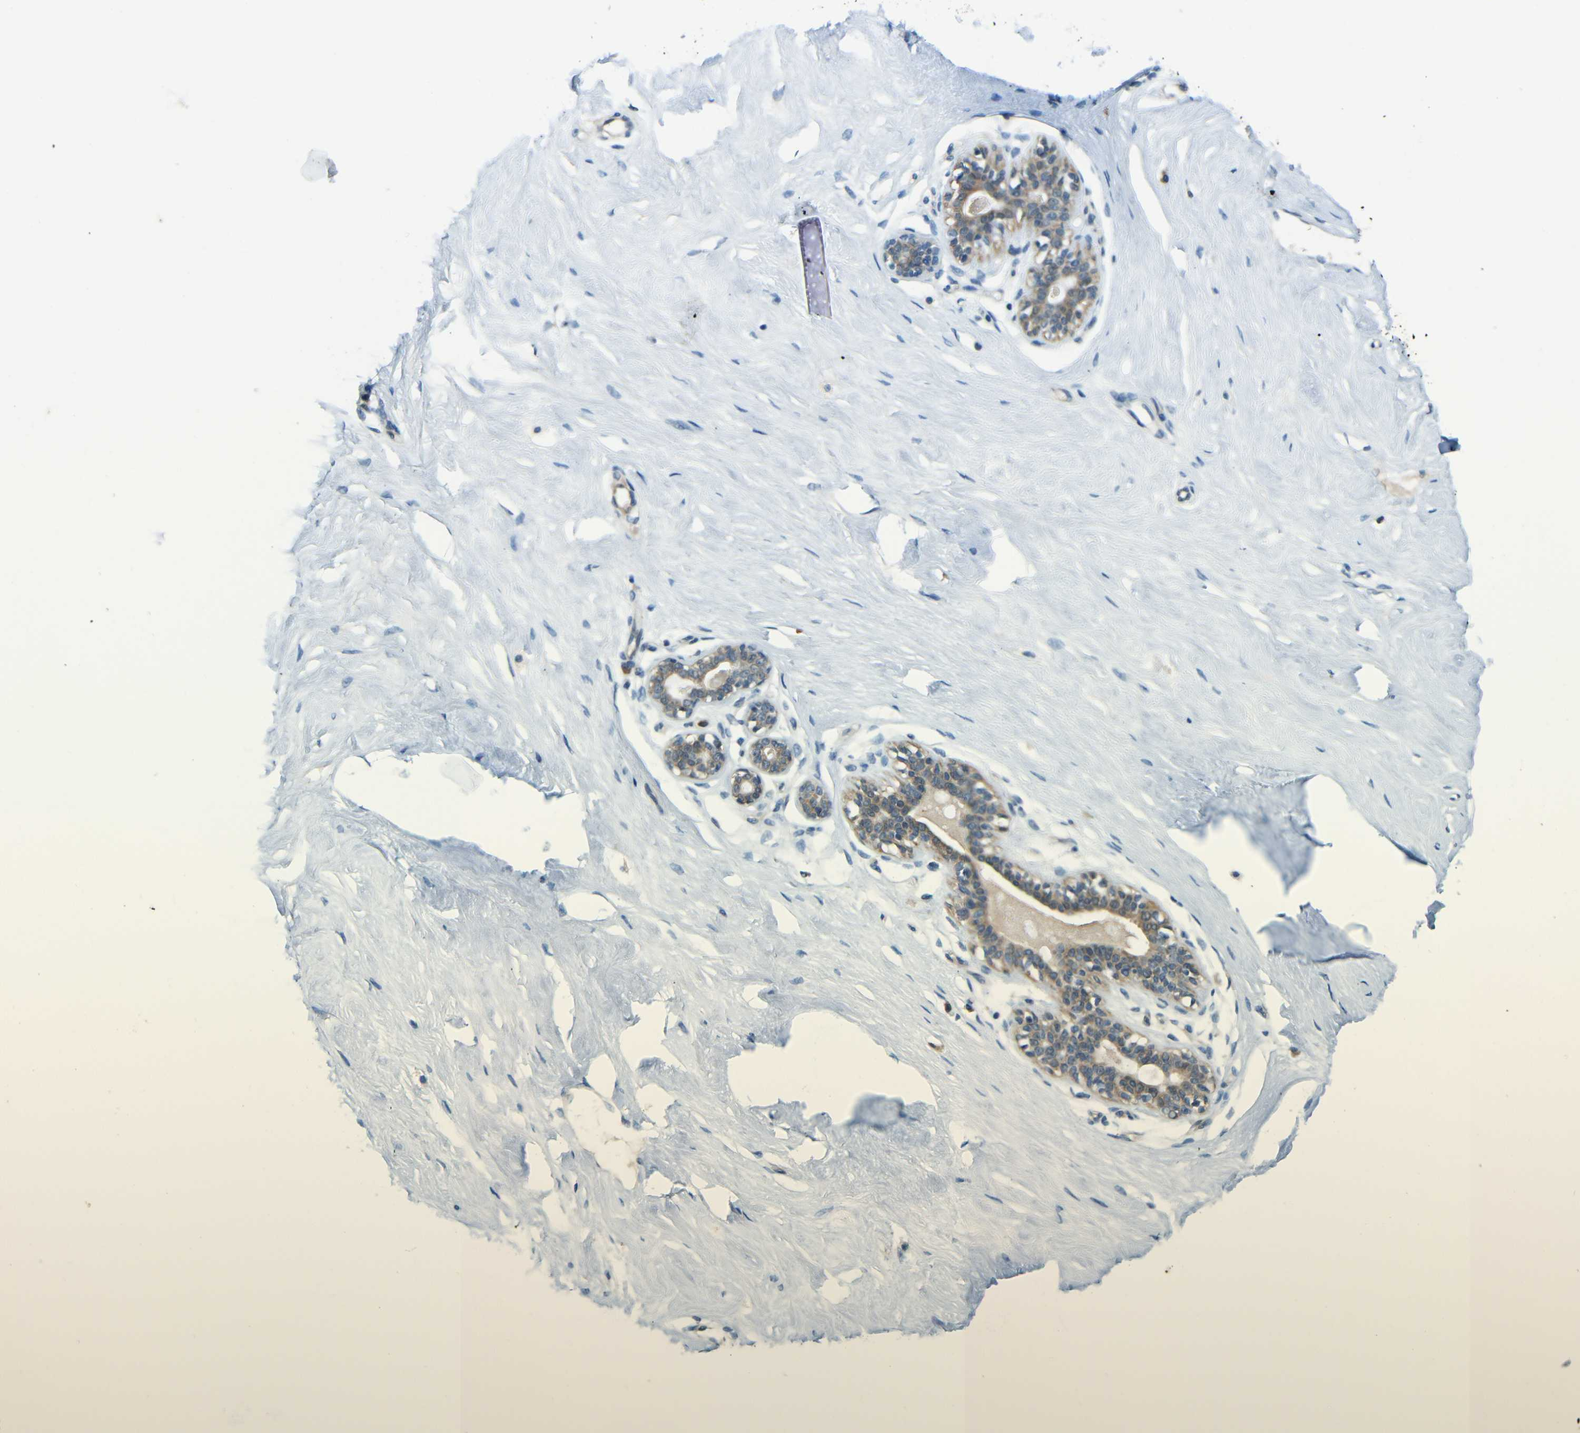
{"staining": {"intensity": "negative", "quantity": "none", "location": "none"}, "tissue": "breast", "cell_type": "Adipocytes", "image_type": "normal", "snomed": [{"axis": "morphology", "description": "Normal tissue, NOS"}, {"axis": "topography", "description": "Breast"}], "caption": "This is a histopathology image of immunohistochemistry (IHC) staining of unremarkable breast, which shows no staining in adipocytes.", "gene": "FNDC3A", "patient": {"sex": "female", "age": 23}}